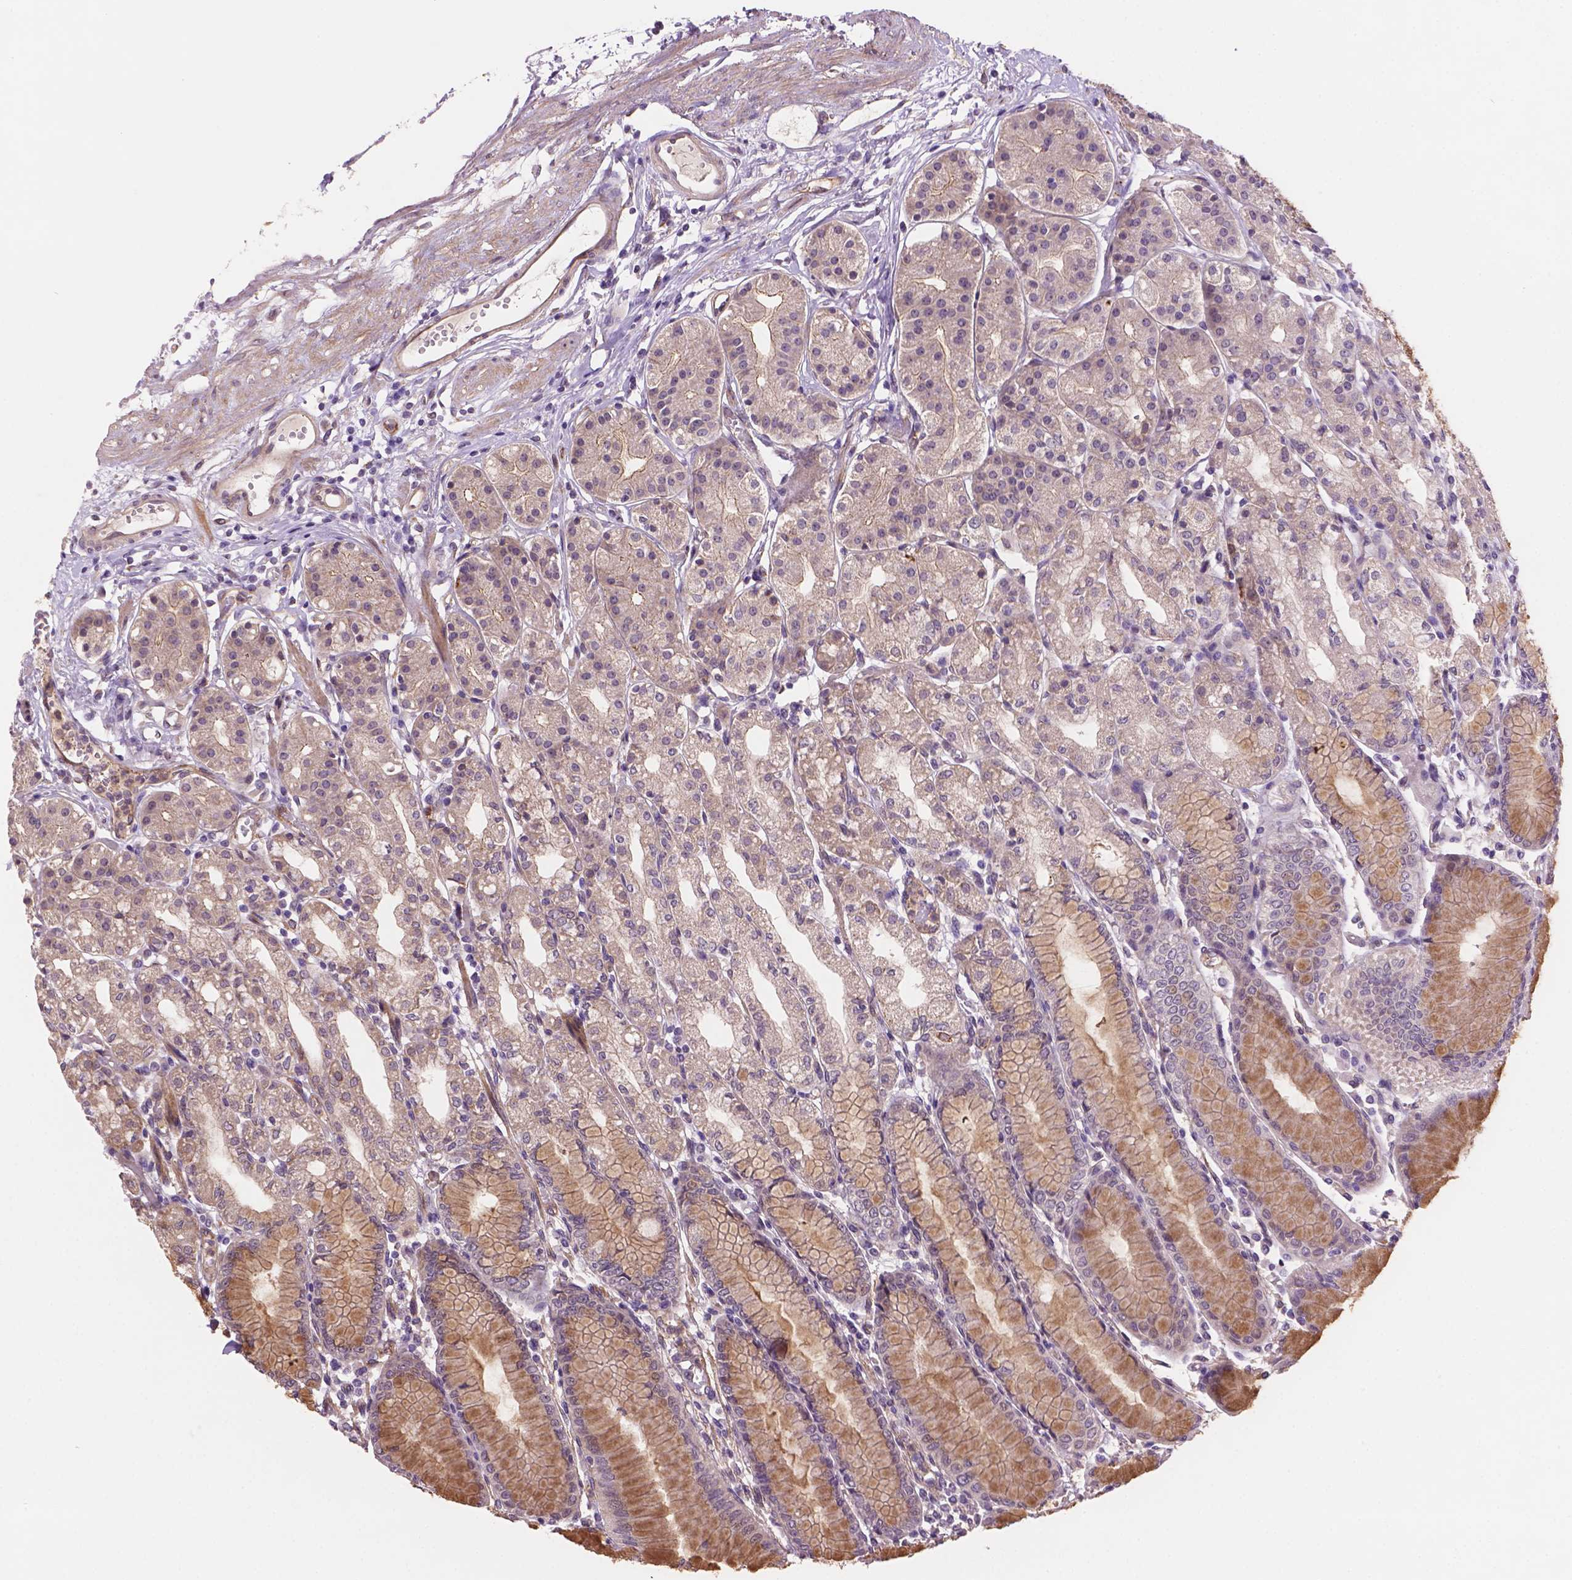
{"staining": {"intensity": "moderate", "quantity": "<25%", "location": "cytoplasmic/membranous"}, "tissue": "stomach", "cell_type": "Glandular cells", "image_type": "normal", "snomed": [{"axis": "morphology", "description": "Normal tissue, NOS"}, {"axis": "topography", "description": "Skeletal muscle"}, {"axis": "topography", "description": "Stomach"}], "caption": "DAB (3,3'-diaminobenzidine) immunohistochemical staining of unremarkable human stomach reveals moderate cytoplasmic/membranous protein expression in approximately <25% of glandular cells. (brown staining indicates protein expression, while blue staining denotes nuclei).", "gene": "AMMECR1L", "patient": {"sex": "female", "age": 57}}